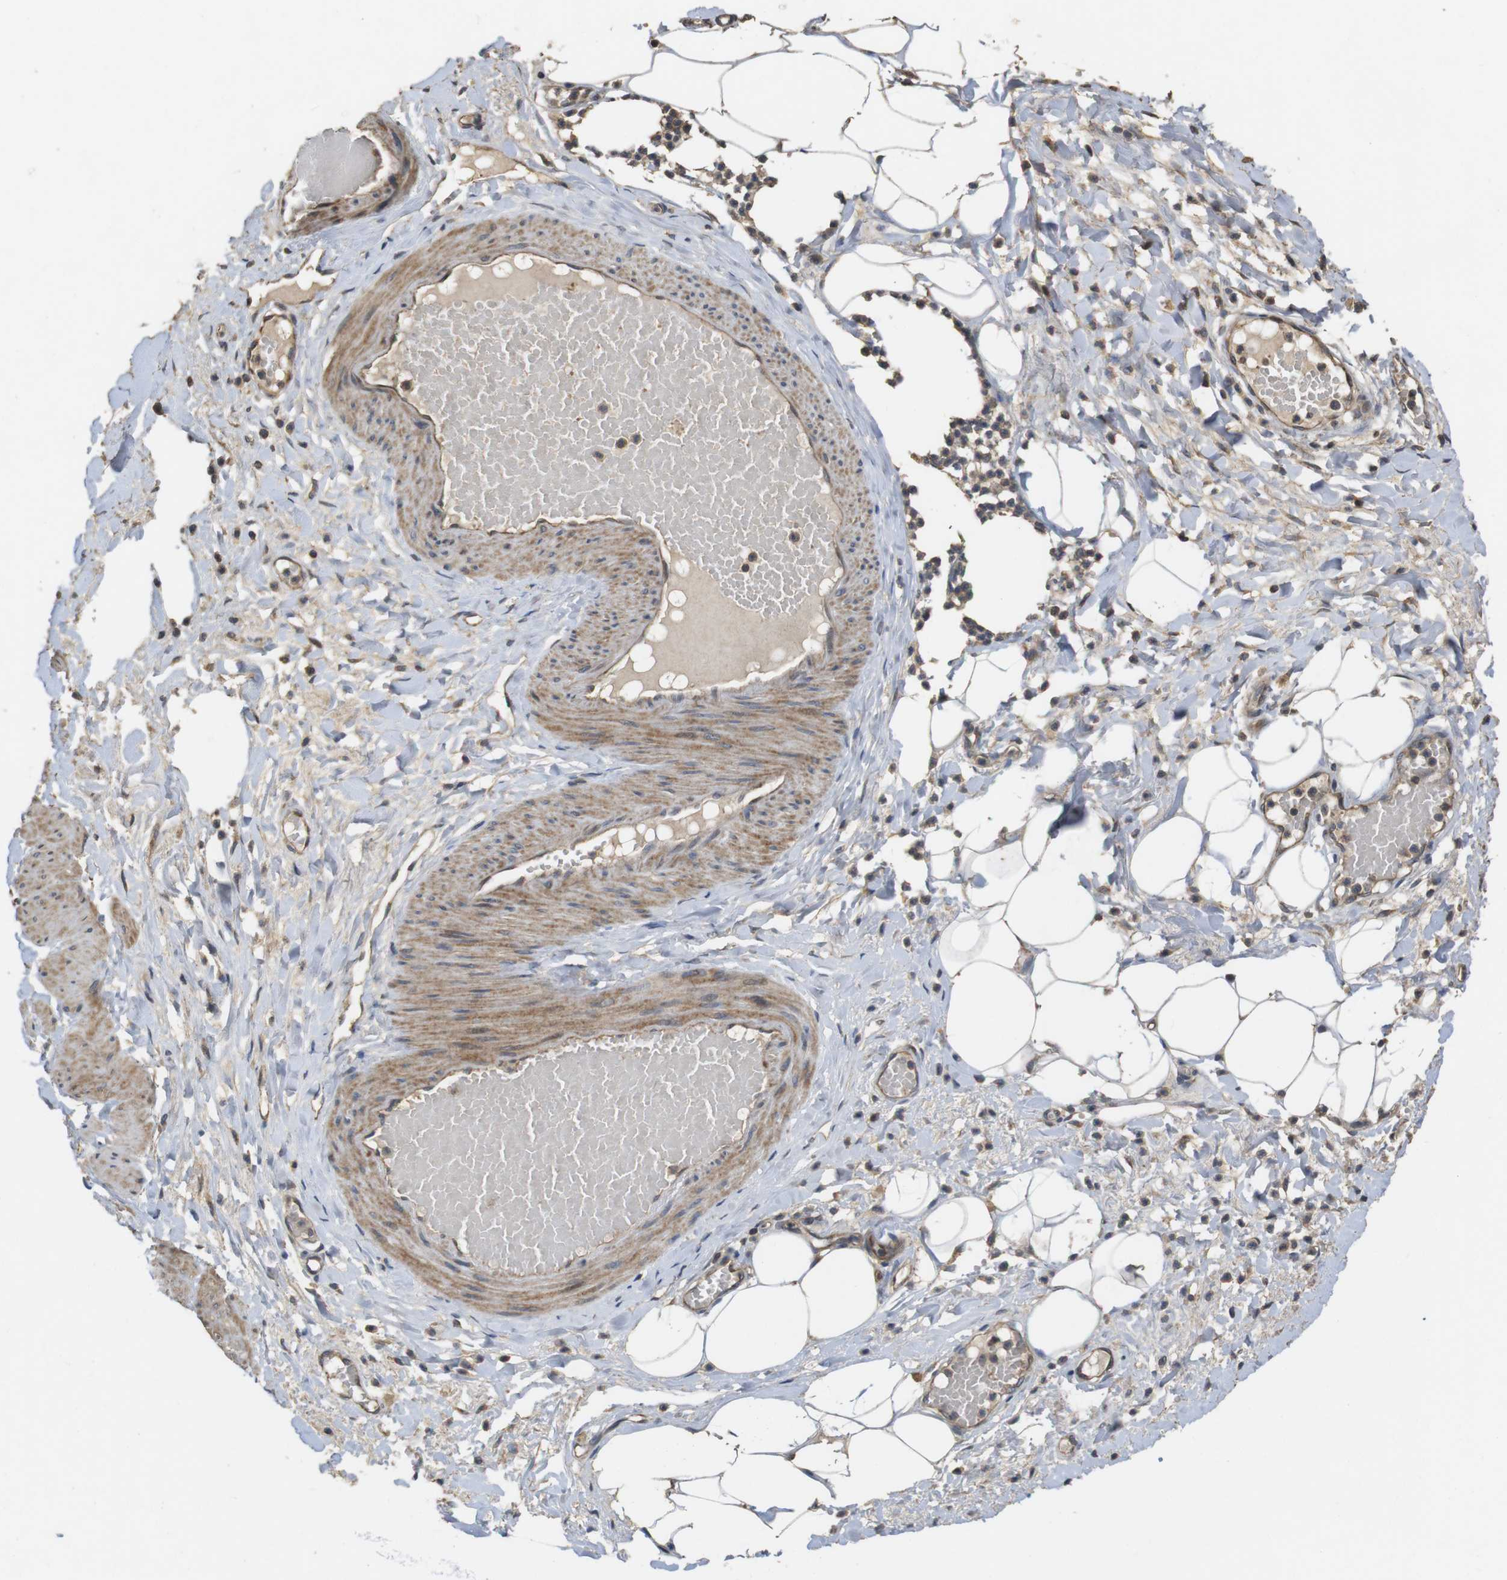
{"staining": {"intensity": "moderate", "quantity": ">75%", "location": "cytoplasmic/membranous"}, "tissue": "adipose tissue", "cell_type": "Adipocytes", "image_type": "normal", "snomed": [{"axis": "morphology", "description": "Normal tissue, NOS"}, {"axis": "topography", "description": "Soft tissue"}, {"axis": "topography", "description": "Vascular tissue"}], "caption": "Unremarkable adipose tissue was stained to show a protein in brown. There is medium levels of moderate cytoplasmic/membranous expression in approximately >75% of adipocytes. Nuclei are stained in blue.", "gene": "PCDHB10", "patient": {"sex": "female", "age": 35}}